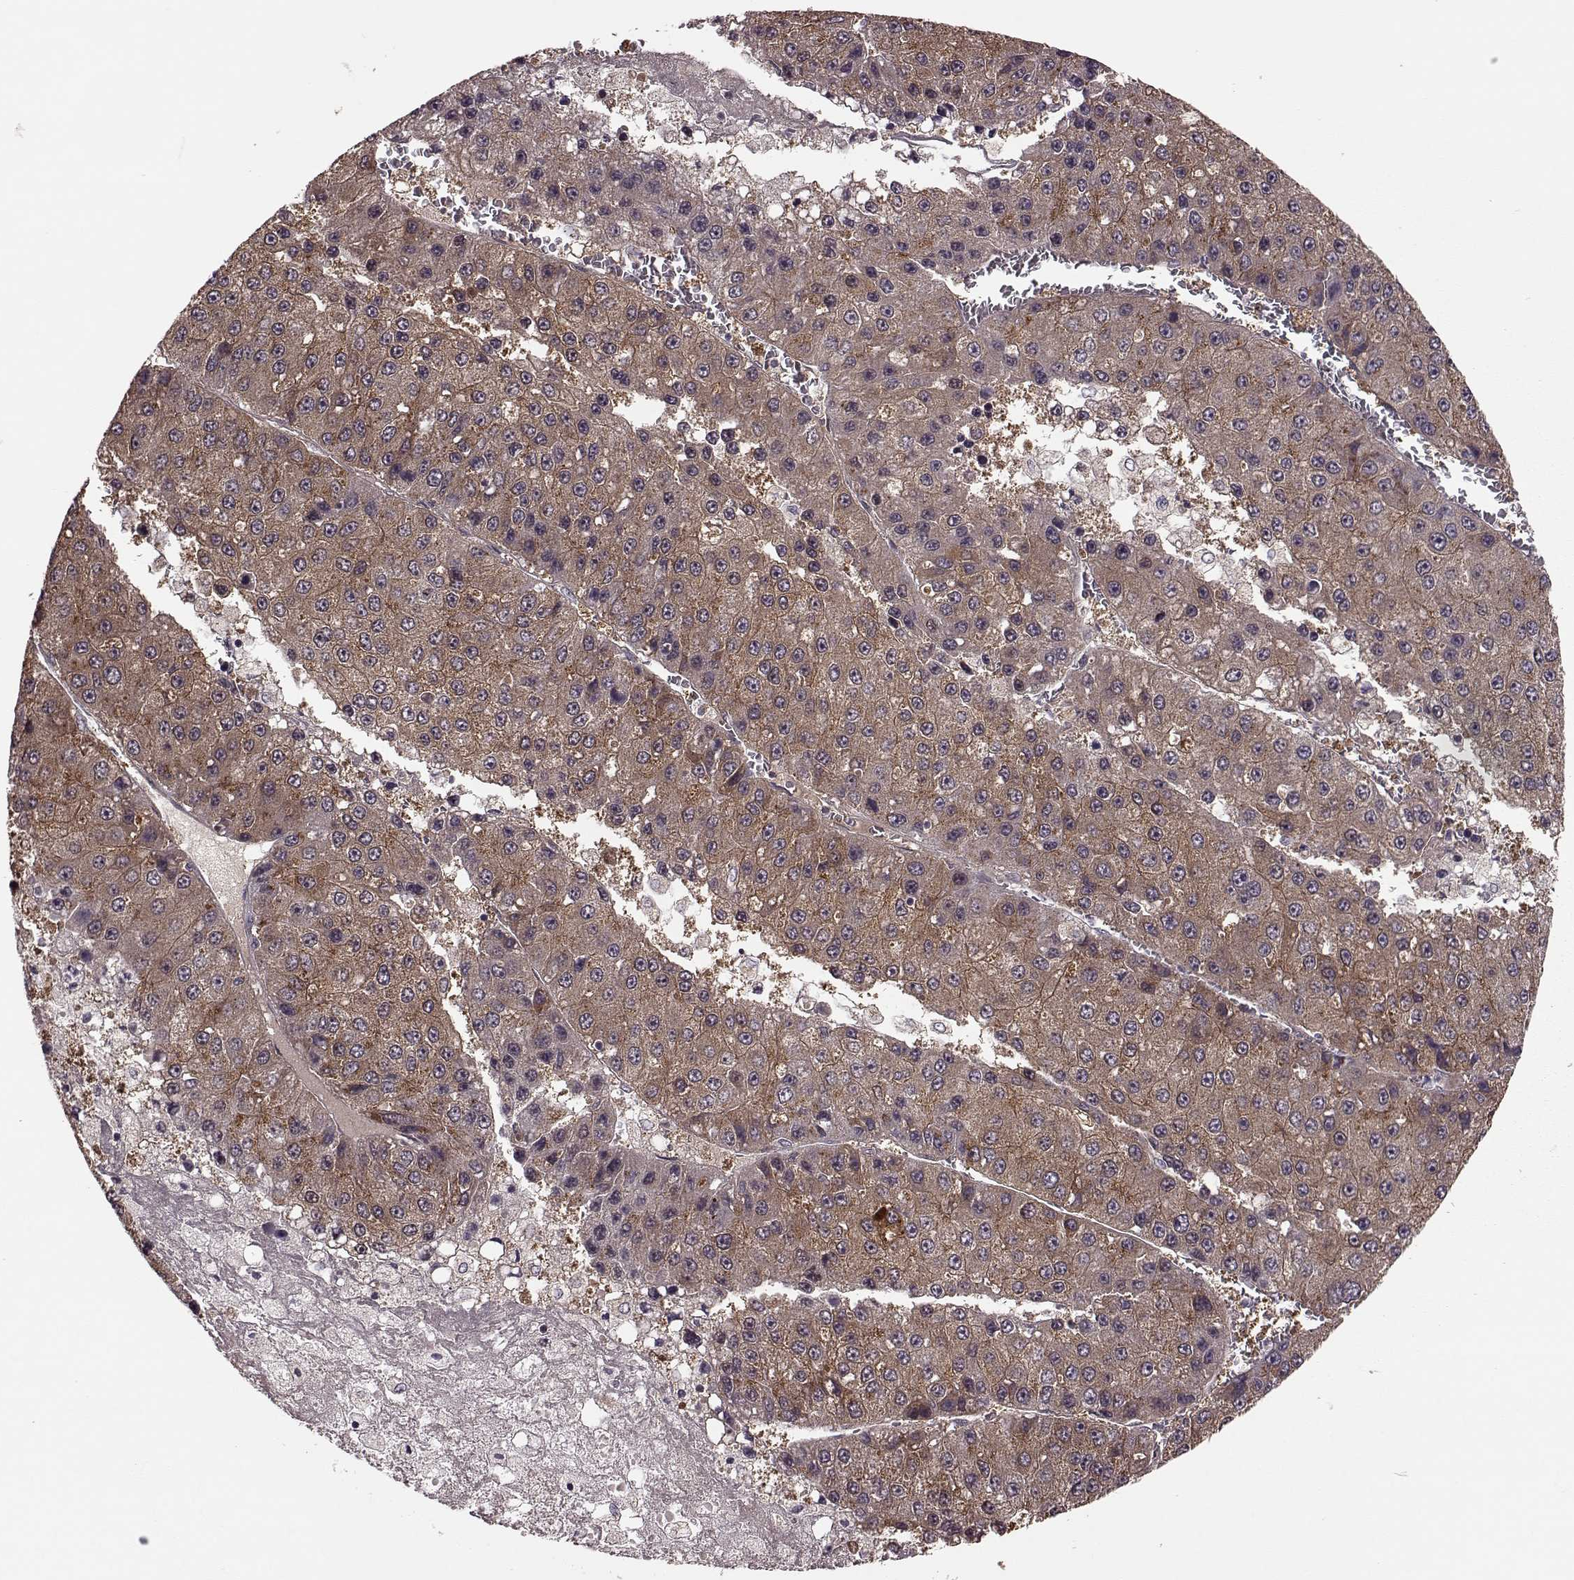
{"staining": {"intensity": "strong", "quantity": ">75%", "location": "cytoplasmic/membranous"}, "tissue": "liver cancer", "cell_type": "Tumor cells", "image_type": "cancer", "snomed": [{"axis": "morphology", "description": "Carcinoma, Hepatocellular, NOS"}, {"axis": "topography", "description": "Liver"}], "caption": "The photomicrograph demonstrates staining of hepatocellular carcinoma (liver), revealing strong cytoplasmic/membranous protein positivity (brown color) within tumor cells.", "gene": "FNIP2", "patient": {"sex": "female", "age": 73}}